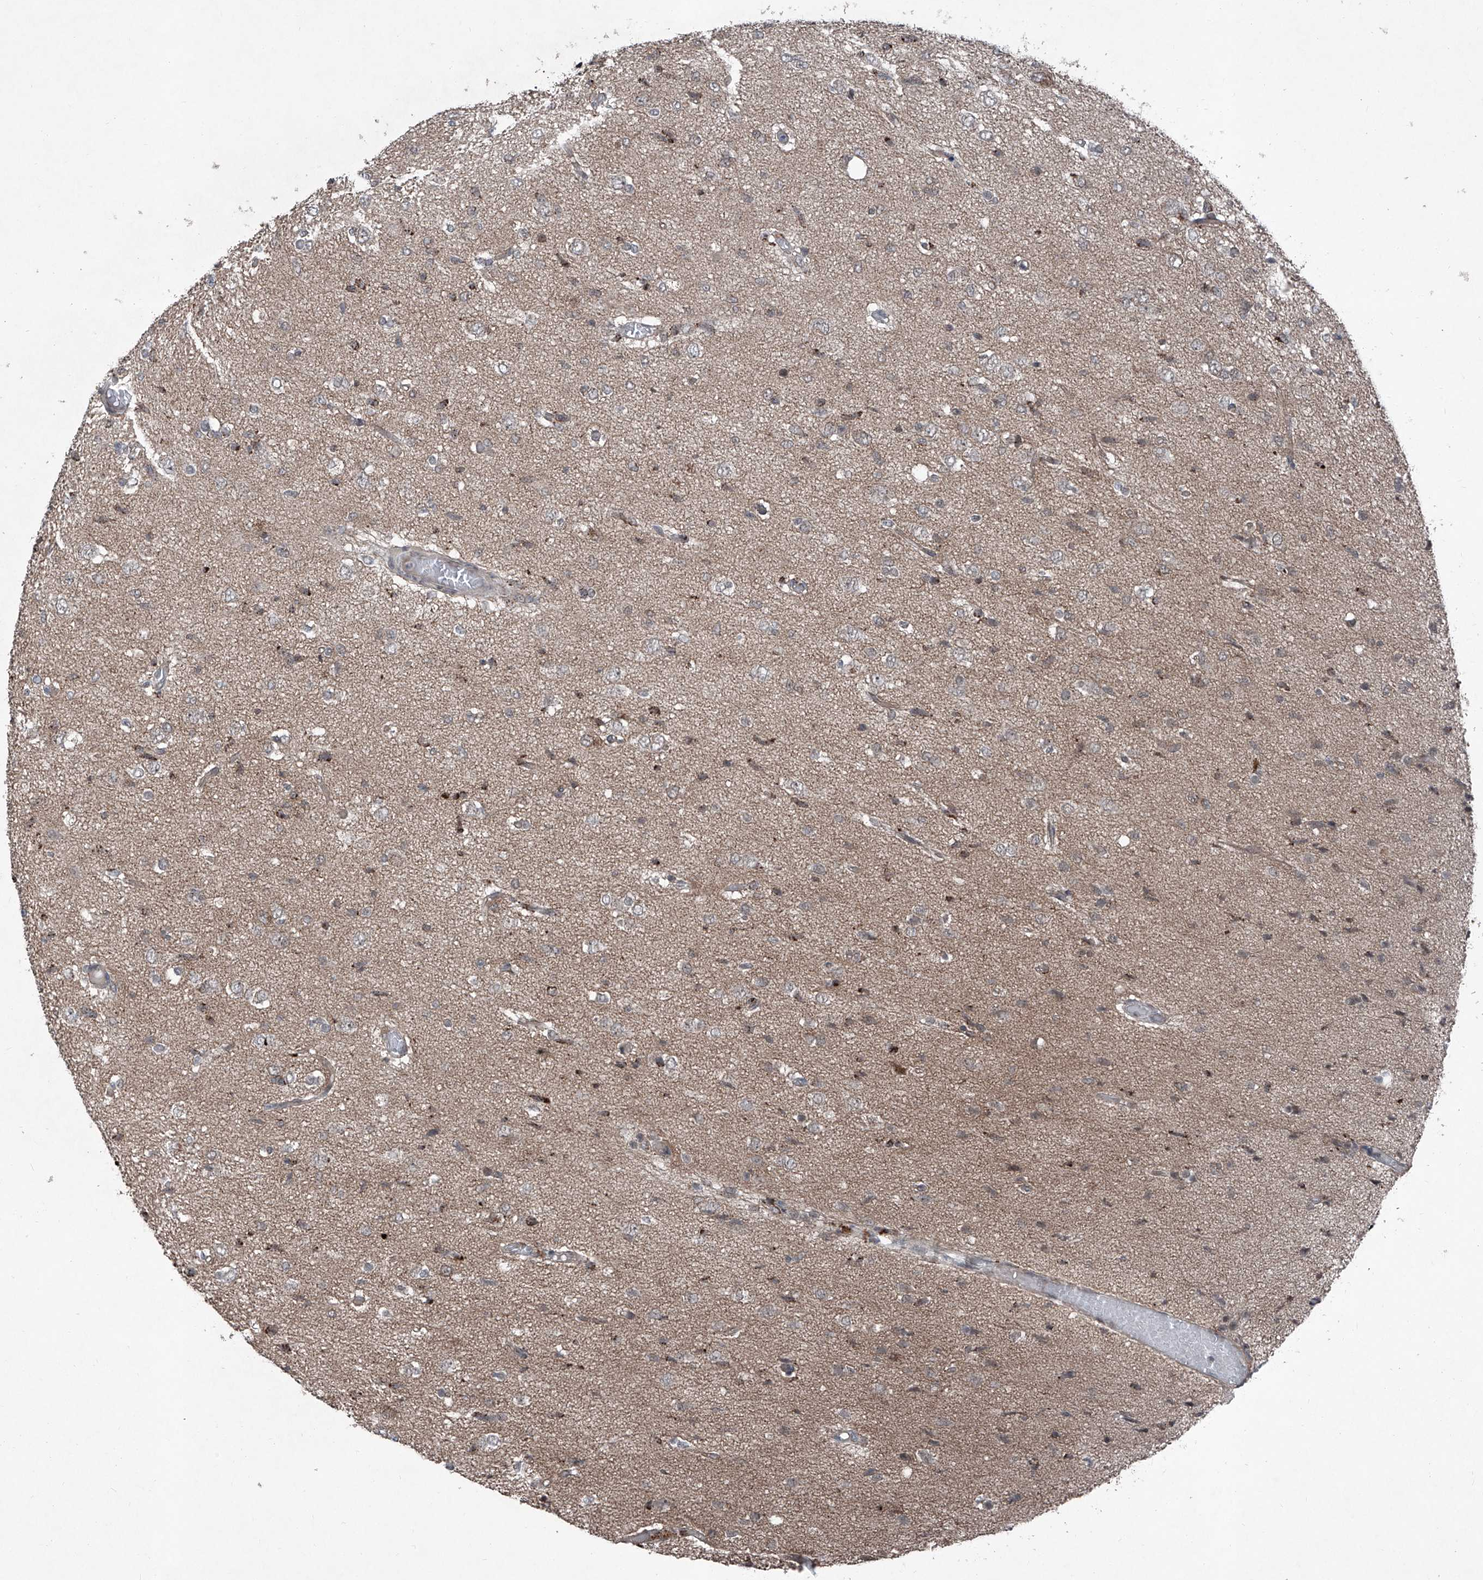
{"staining": {"intensity": "negative", "quantity": "none", "location": "none"}, "tissue": "glioma", "cell_type": "Tumor cells", "image_type": "cancer", "snomed": [{"axis": "morphology", "description": "Glioma, malignant, High grade"}, {"axis": "topography", "description": "Brain"}], "caption": "A photomicrograph of malignant high-grade glioma stained for a protein shows no brown staining in tumor cells.", "gene": "COA7", "patient": {"sex": "female", "age": 59}}